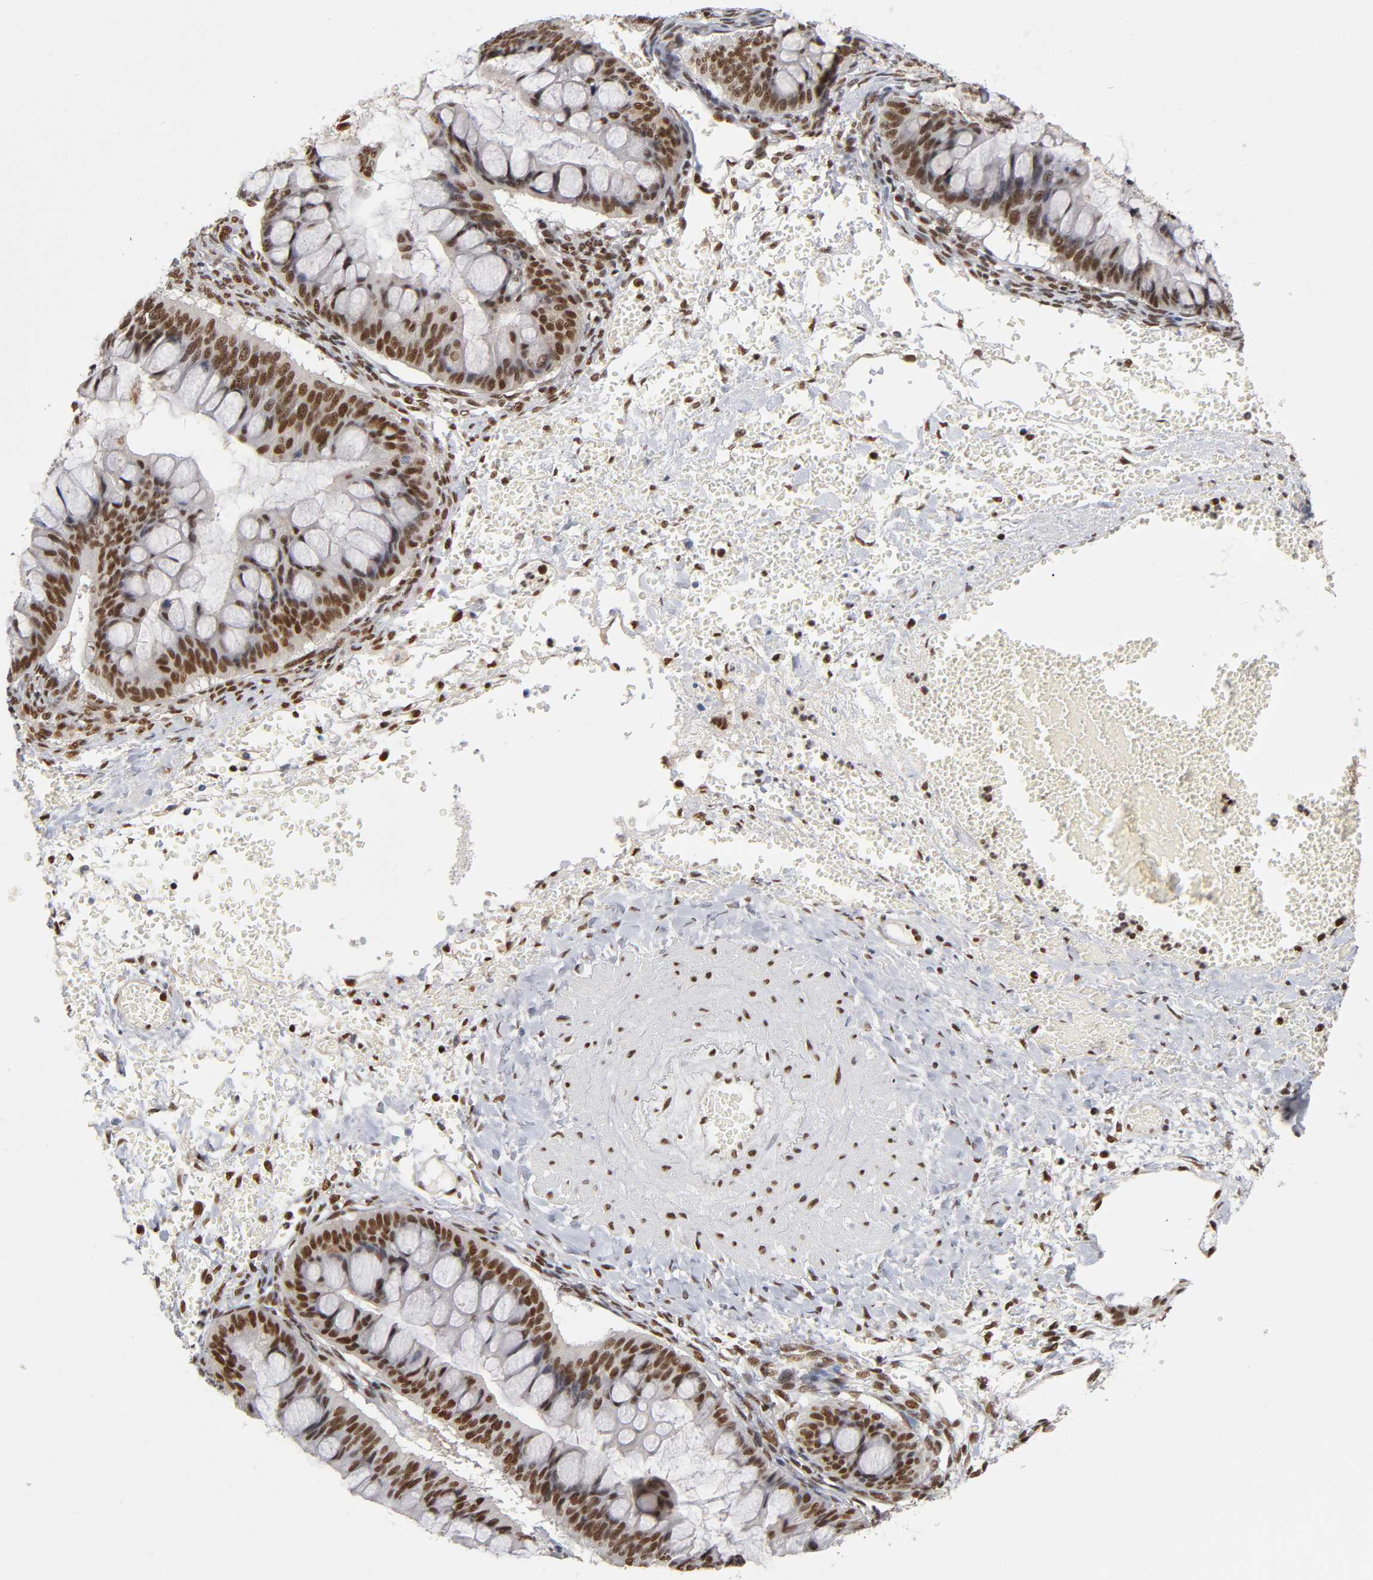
{"staining": {"intensity": "strong", "quantity": ">75%", "location": "nuclear"}, "tissue": "ovarian cancer", "cell_type": "Tumor cells", "image_type": "cancer", "snomed": [{"axis": "morphology", "description": "Cystadenocarcinoma, mucinous, NOS"}, {"axis": "topography", "description": "Ovary"}], "caption": "Approximately >75% of tumor cells in ovarian cancer (mucinous cystadenocarcinoma) exhibit strong nuclear protein staining as visualized by brown immunohistochemical staining.", "gene": "ILKAP", "patient": {"sex": "female", "age": 73}}